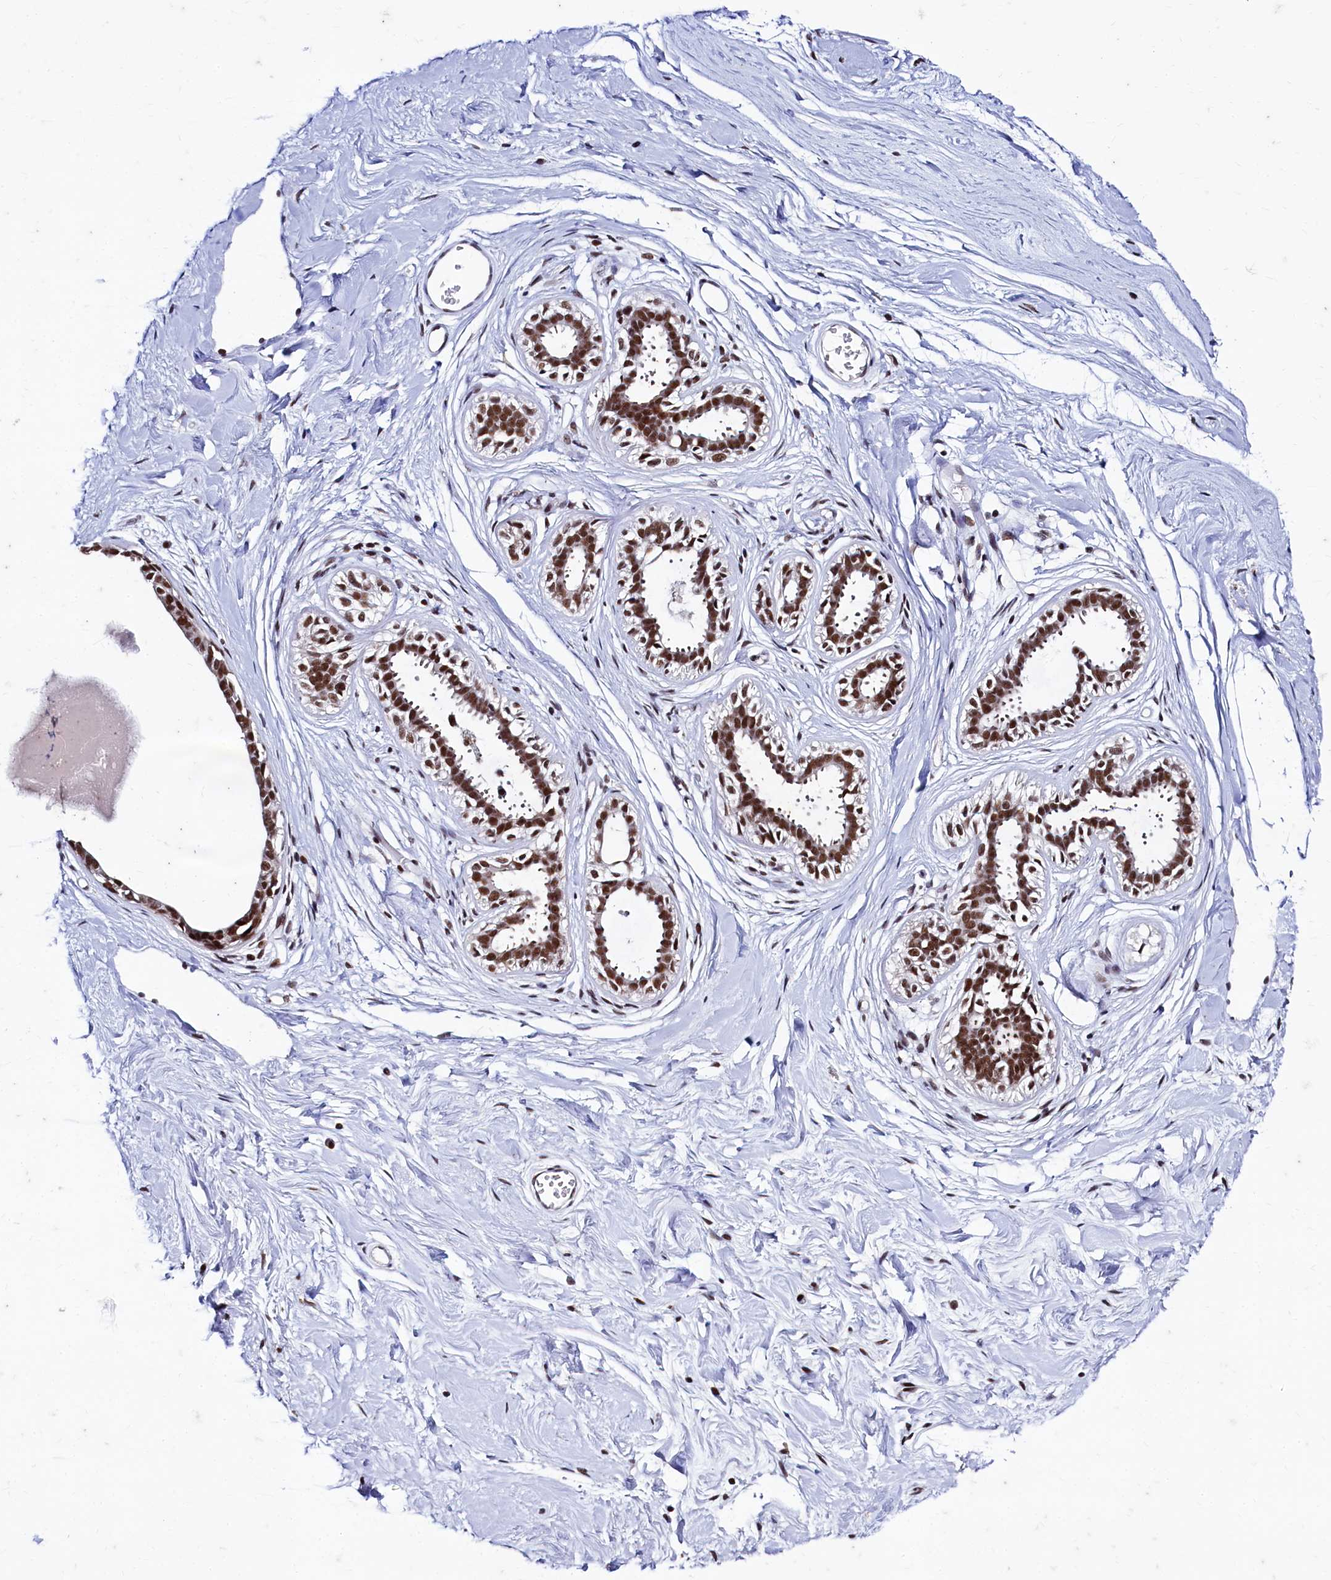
{"staining": {"intensity": "strong", "quantity": ">75%", "location": "nuclear"}, "tissue": "breast", "cell_type": "Adipocytes", "image_type": "normal", "snomed": [{"axis": "morphology", "description": "Normal tissue, NOS"}, {"axis": "topography", "description": "Breast"}], "caption": "This is an image of IHC staining of unremarkable breast, which shows strong staining in the nuclear of adipocytes.", "gene": "CPSF7", "patient": {"sex": "female", "age": 45}}